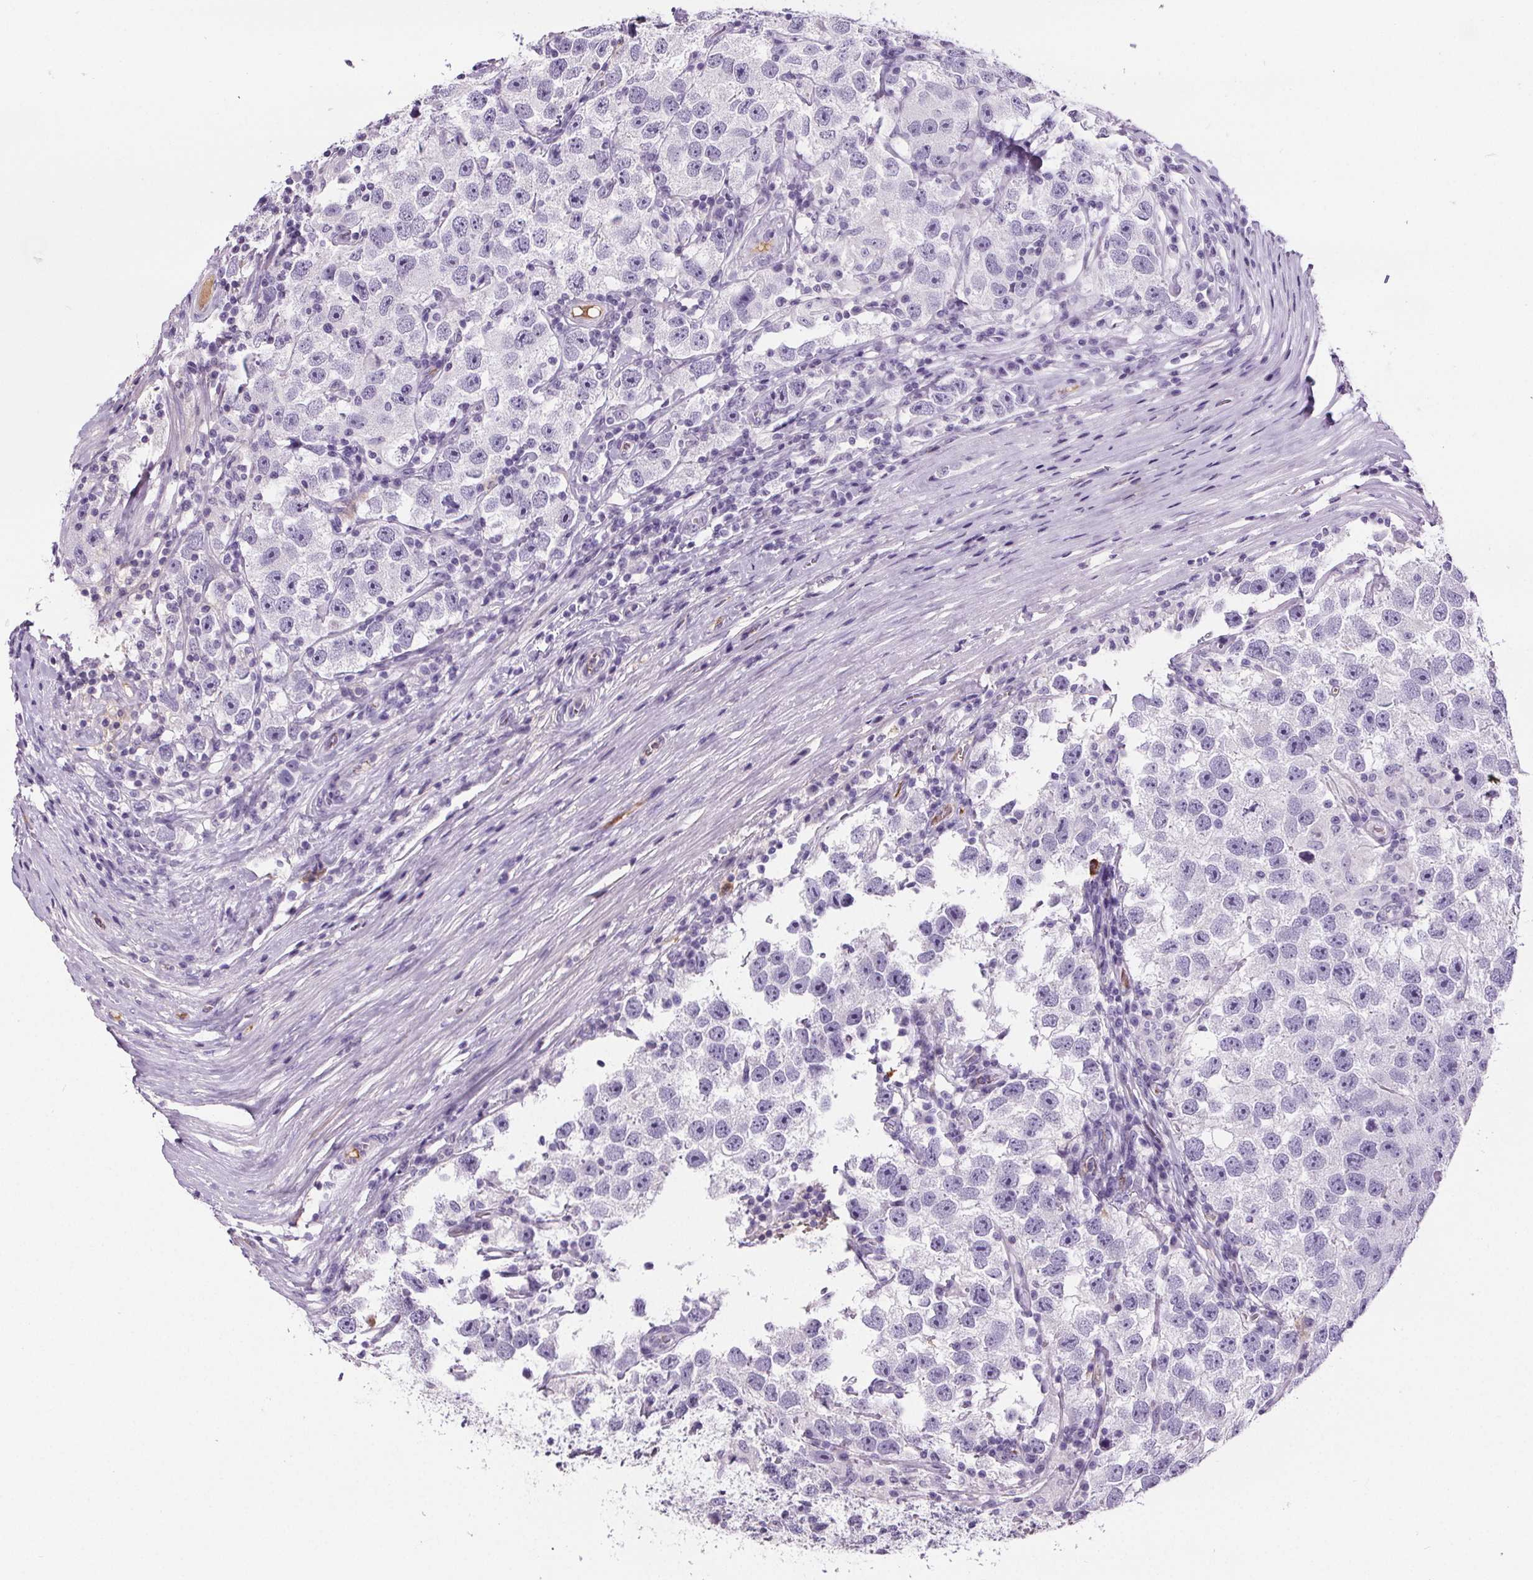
{"staining": {"intensity": "negative", "quantity": "none", "location": "none"}, "tissue": "testis cancer", "cell_type": "Tumor cells", "image_type": "cancer", "snomed": [{"axis": "morphology", "description": "Seminoma, NOS"}, {"axis": "topography", "description": "Testis"}], "caption": "The micrograph demonstrates no significant expression in tumor cells of testis cancer. Brightfield microscopy of IHC stained with DAB (3,3'-diaminobenzidine) (brown) and hematoxylin (blue), captured at high magnification.", "gene": "CD5L", "patient": {"sex": "male", "age": 26}}